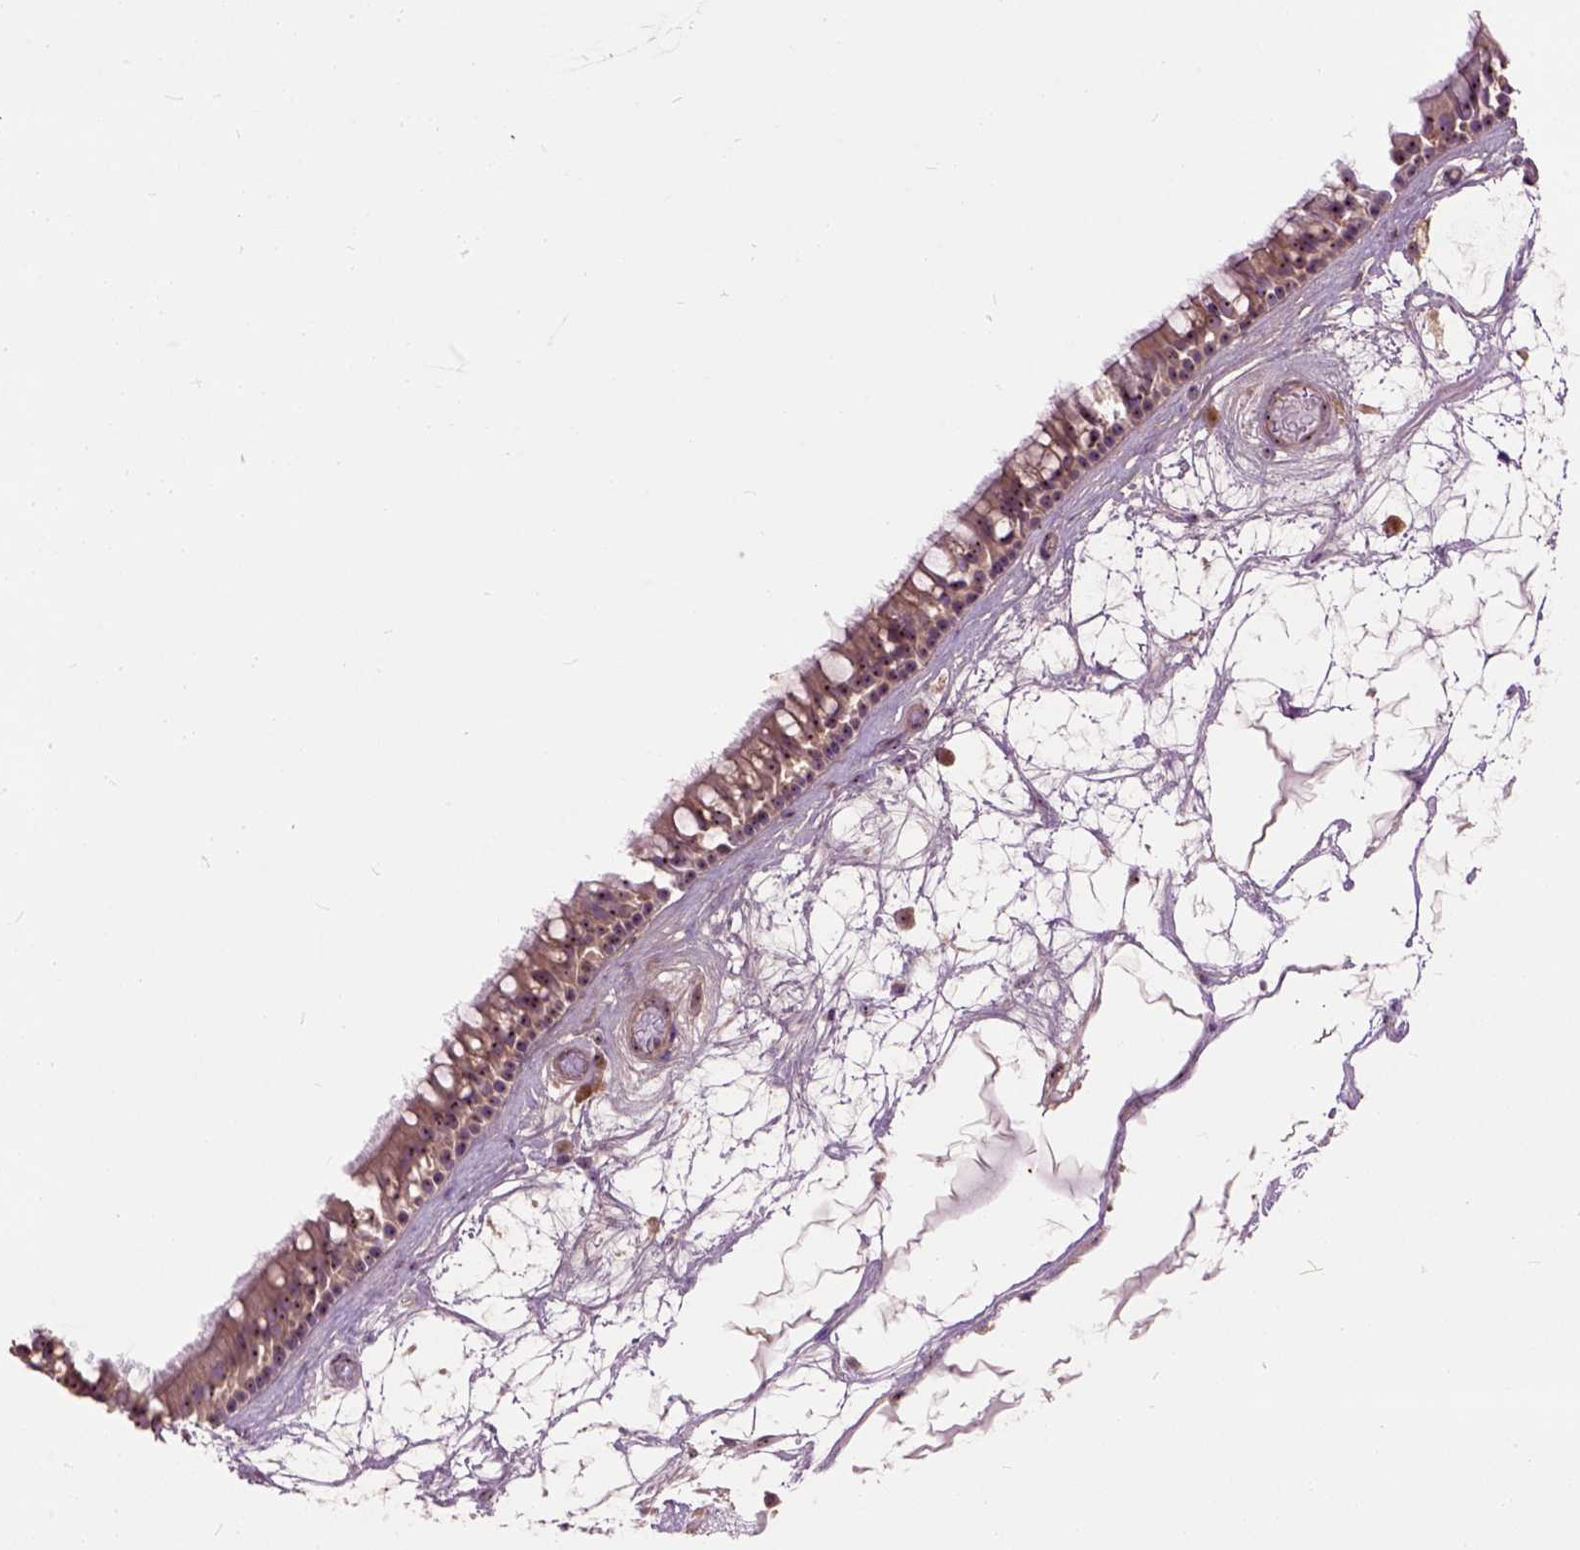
{"staining": {"intensity": "weak", "quantity": ">75%", "location": "cytoplasmic/membranous,nuclear"}, "tissue": "nasopharynx", "cell_type": "Respiratory epithelial cells", "image_type": "normal", "snomed": [{"axis": "morphology", "description": "Normal tissue, NOS"}, {"axis": "topography", "description": "Nasopharynx"}], "caption": "Protein staining by IHC demonstrates weak cytoplasmic/membranous,nuclear expression in about >75% of respiratory epithelial cells in unremarkable nasopharynx.", "gene": "MAPT", "patient": {"sex": "male", "age": 68}}